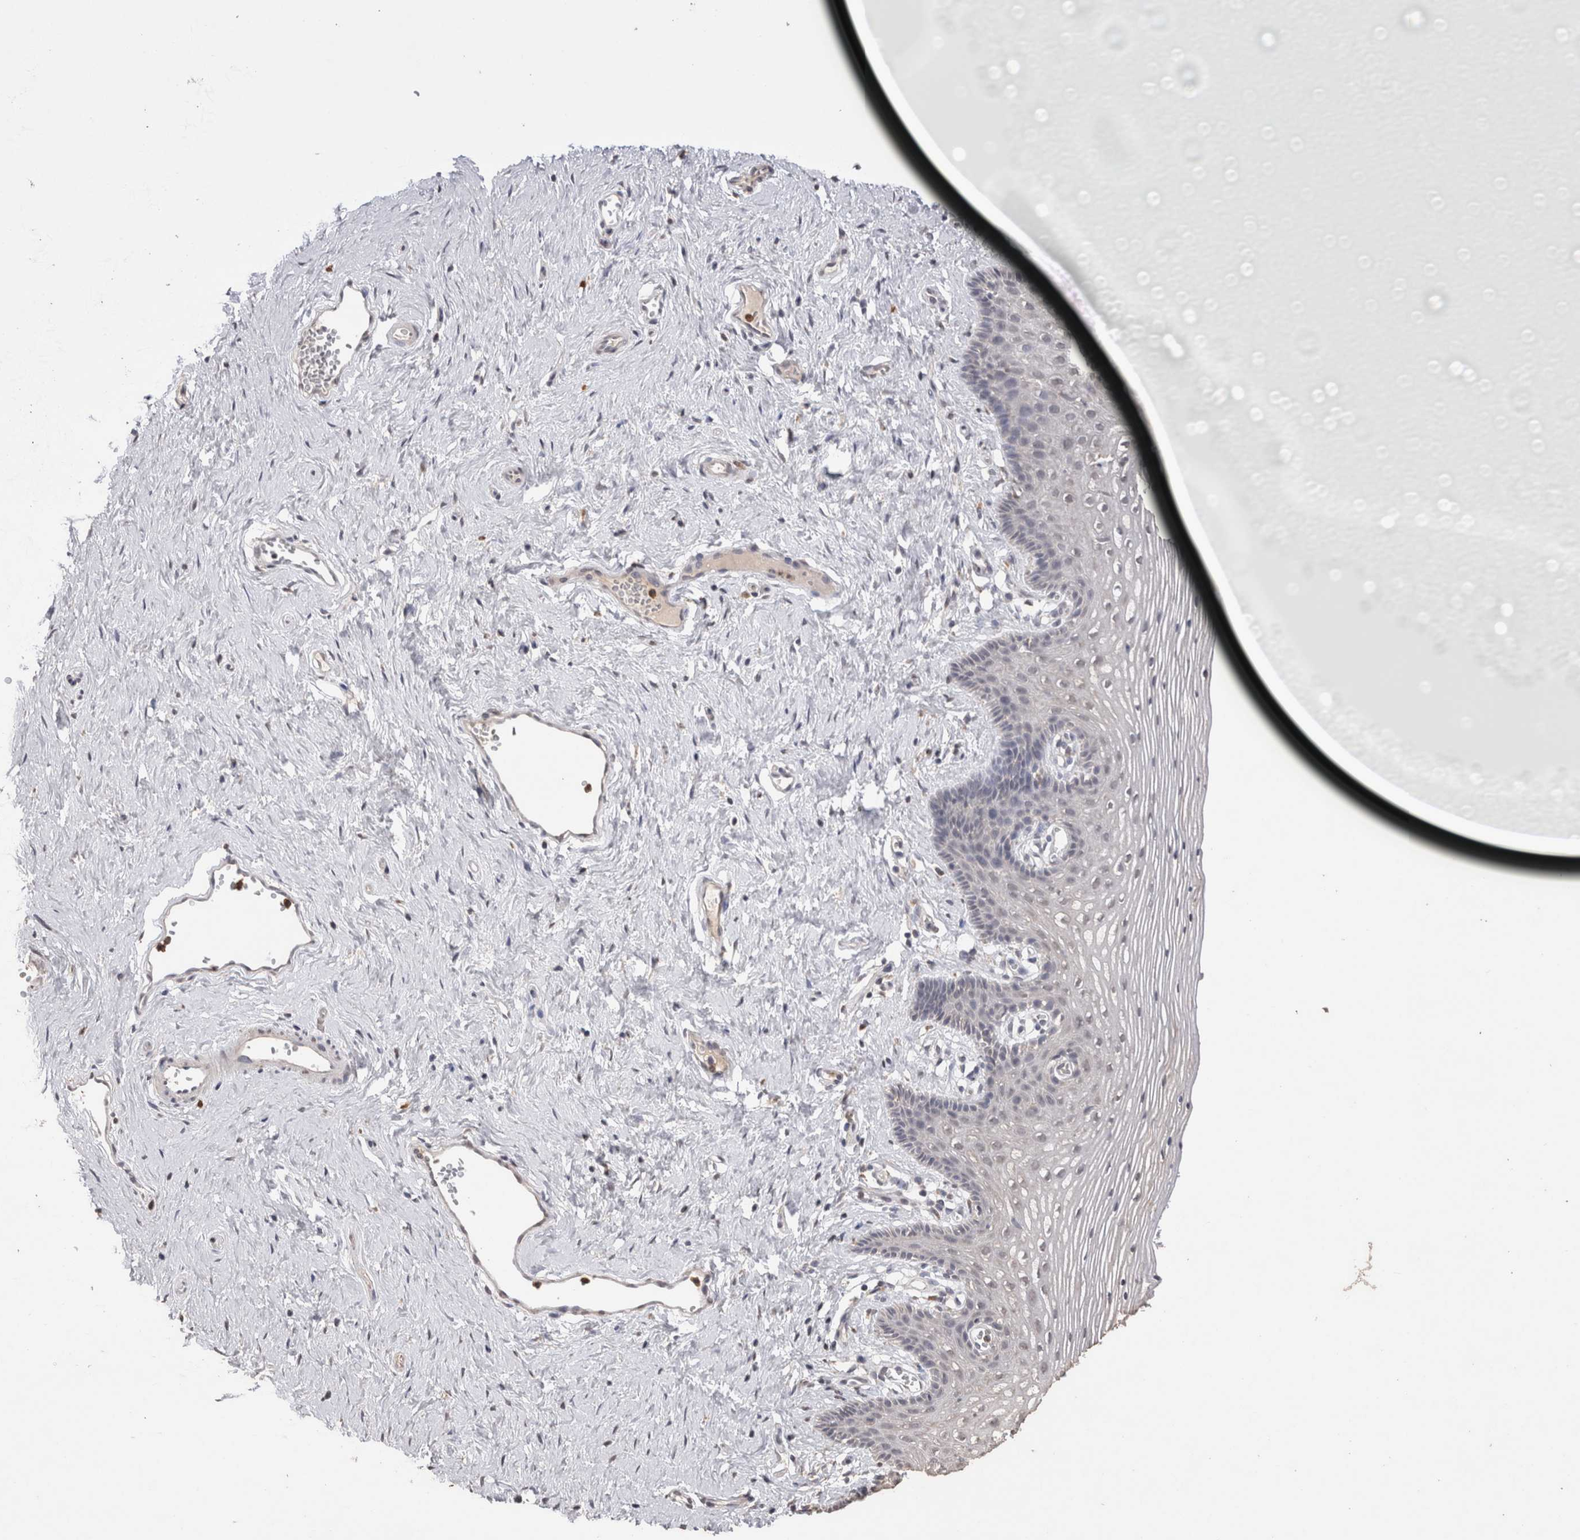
{"staining": {"intensity": "weak", "quantity": "<25%", "location": "nuclear"}, "tissue": "vagina", "cell_type": "Squamous epithelial cells", "image_type": "normal", "snomed": [{"axis": "morphology", "description": "Normal tissue, NOS"}, {"axis": "topography", "description": "Vagina"}], "caption": "Micrograph shows no protein staining in squamous epithelial cells of unremarkable vagina. (Stains: DAB immunohistochemistry with hematoxylin counter stain, Microscopy: brightfield microscopy at high magnification).", "gene": "GRK5", "patient": {"sex": "female", "age": 32}}